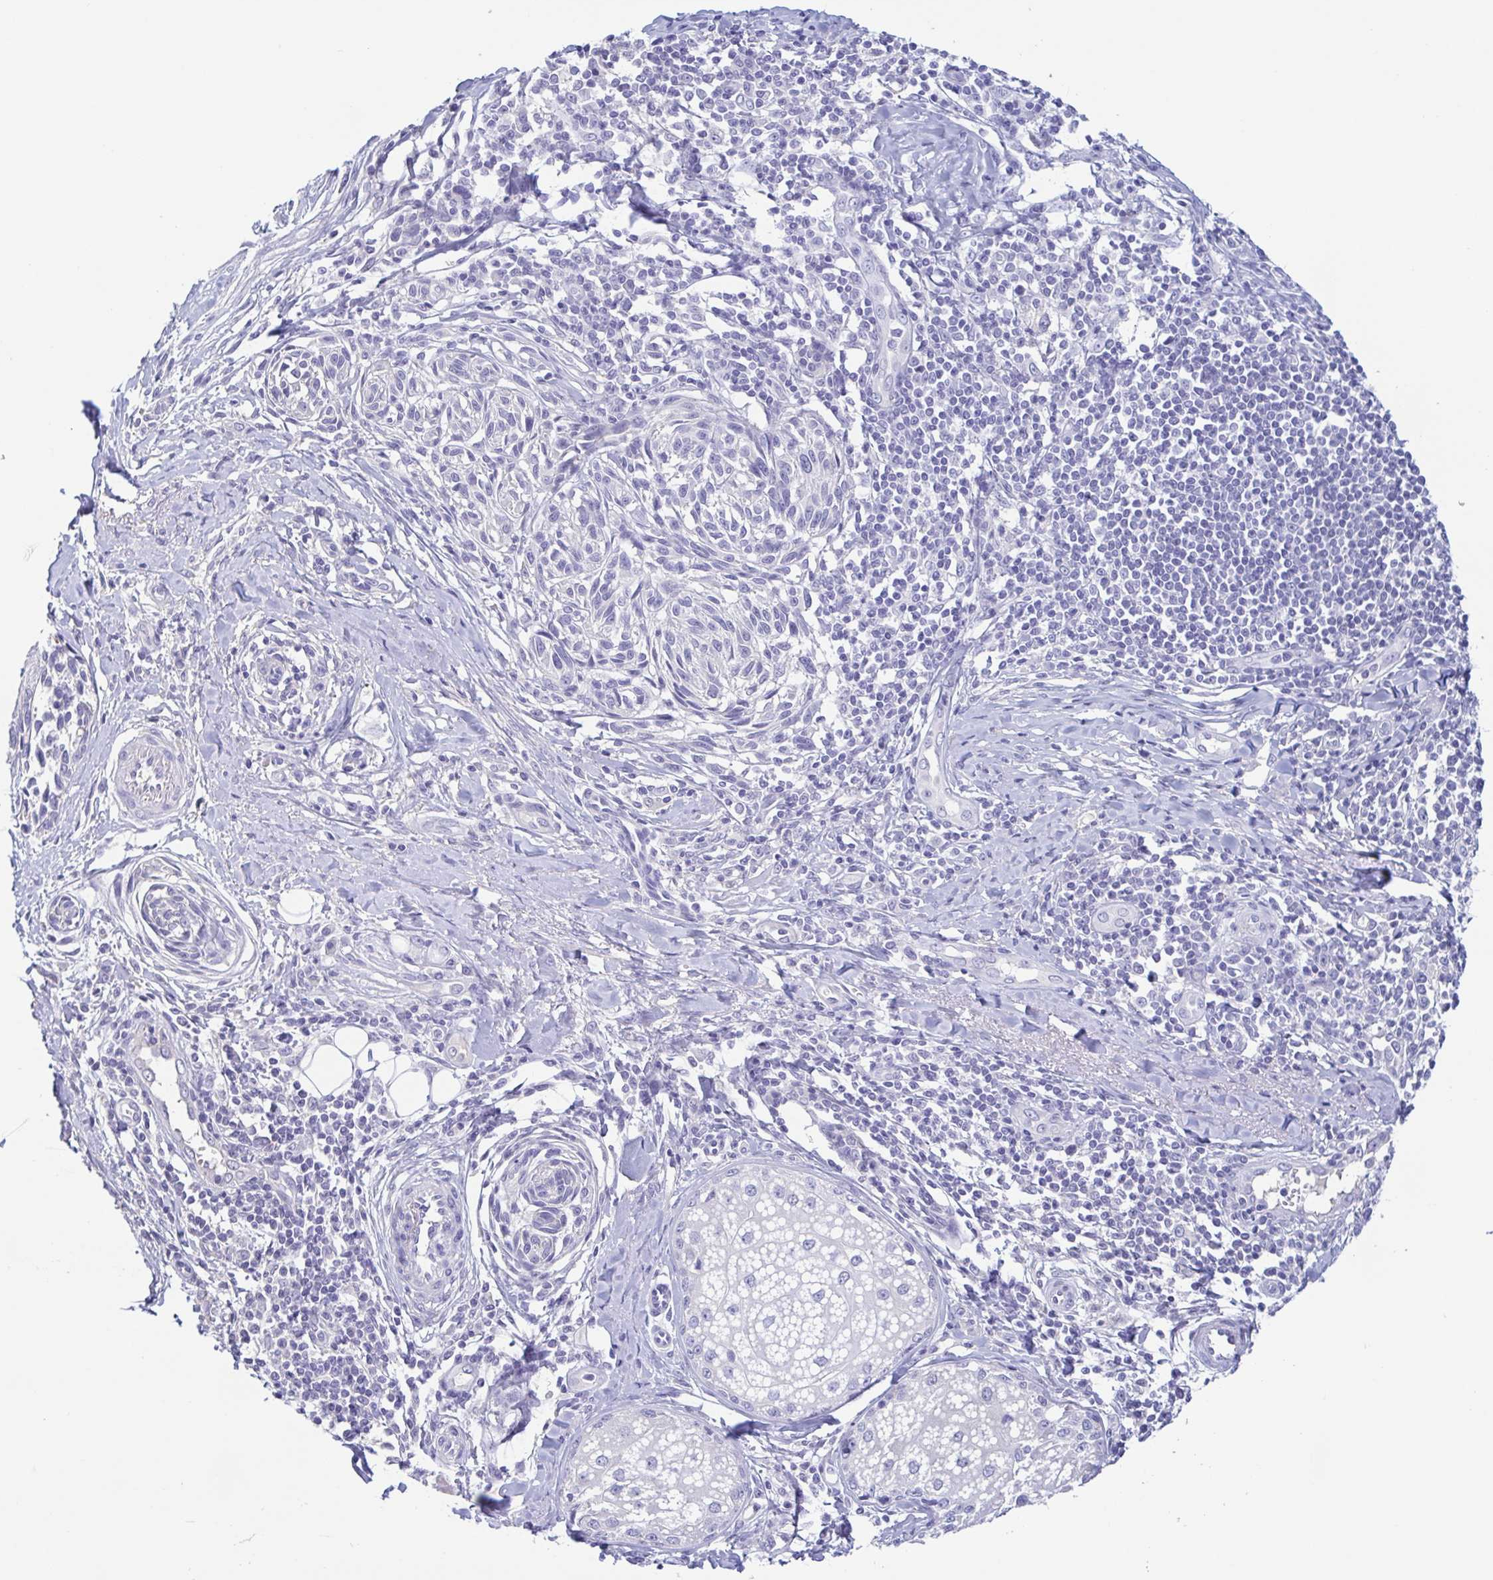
{"staining": {"intensity": "negative", "quantity": "none", "location": "none"}, "tissue": "melanoma", "cell_type": "Tumor cells", "image_type": "cancer", "snomed": [{"axis": "morphology", "description": "Malignant melanoma, NOS"}, {"axis": "topography", "description": "Skin"}], "caption": "Immunohistochemistry (IHC) histopathology image of human malignant melanoma stained for a protein (brown), which displays no staining in tumor cells. (IHC, brightfield microscopy, high magnification).", "gene": "TREH", "patient": {"sex": "female", "age": 86}}